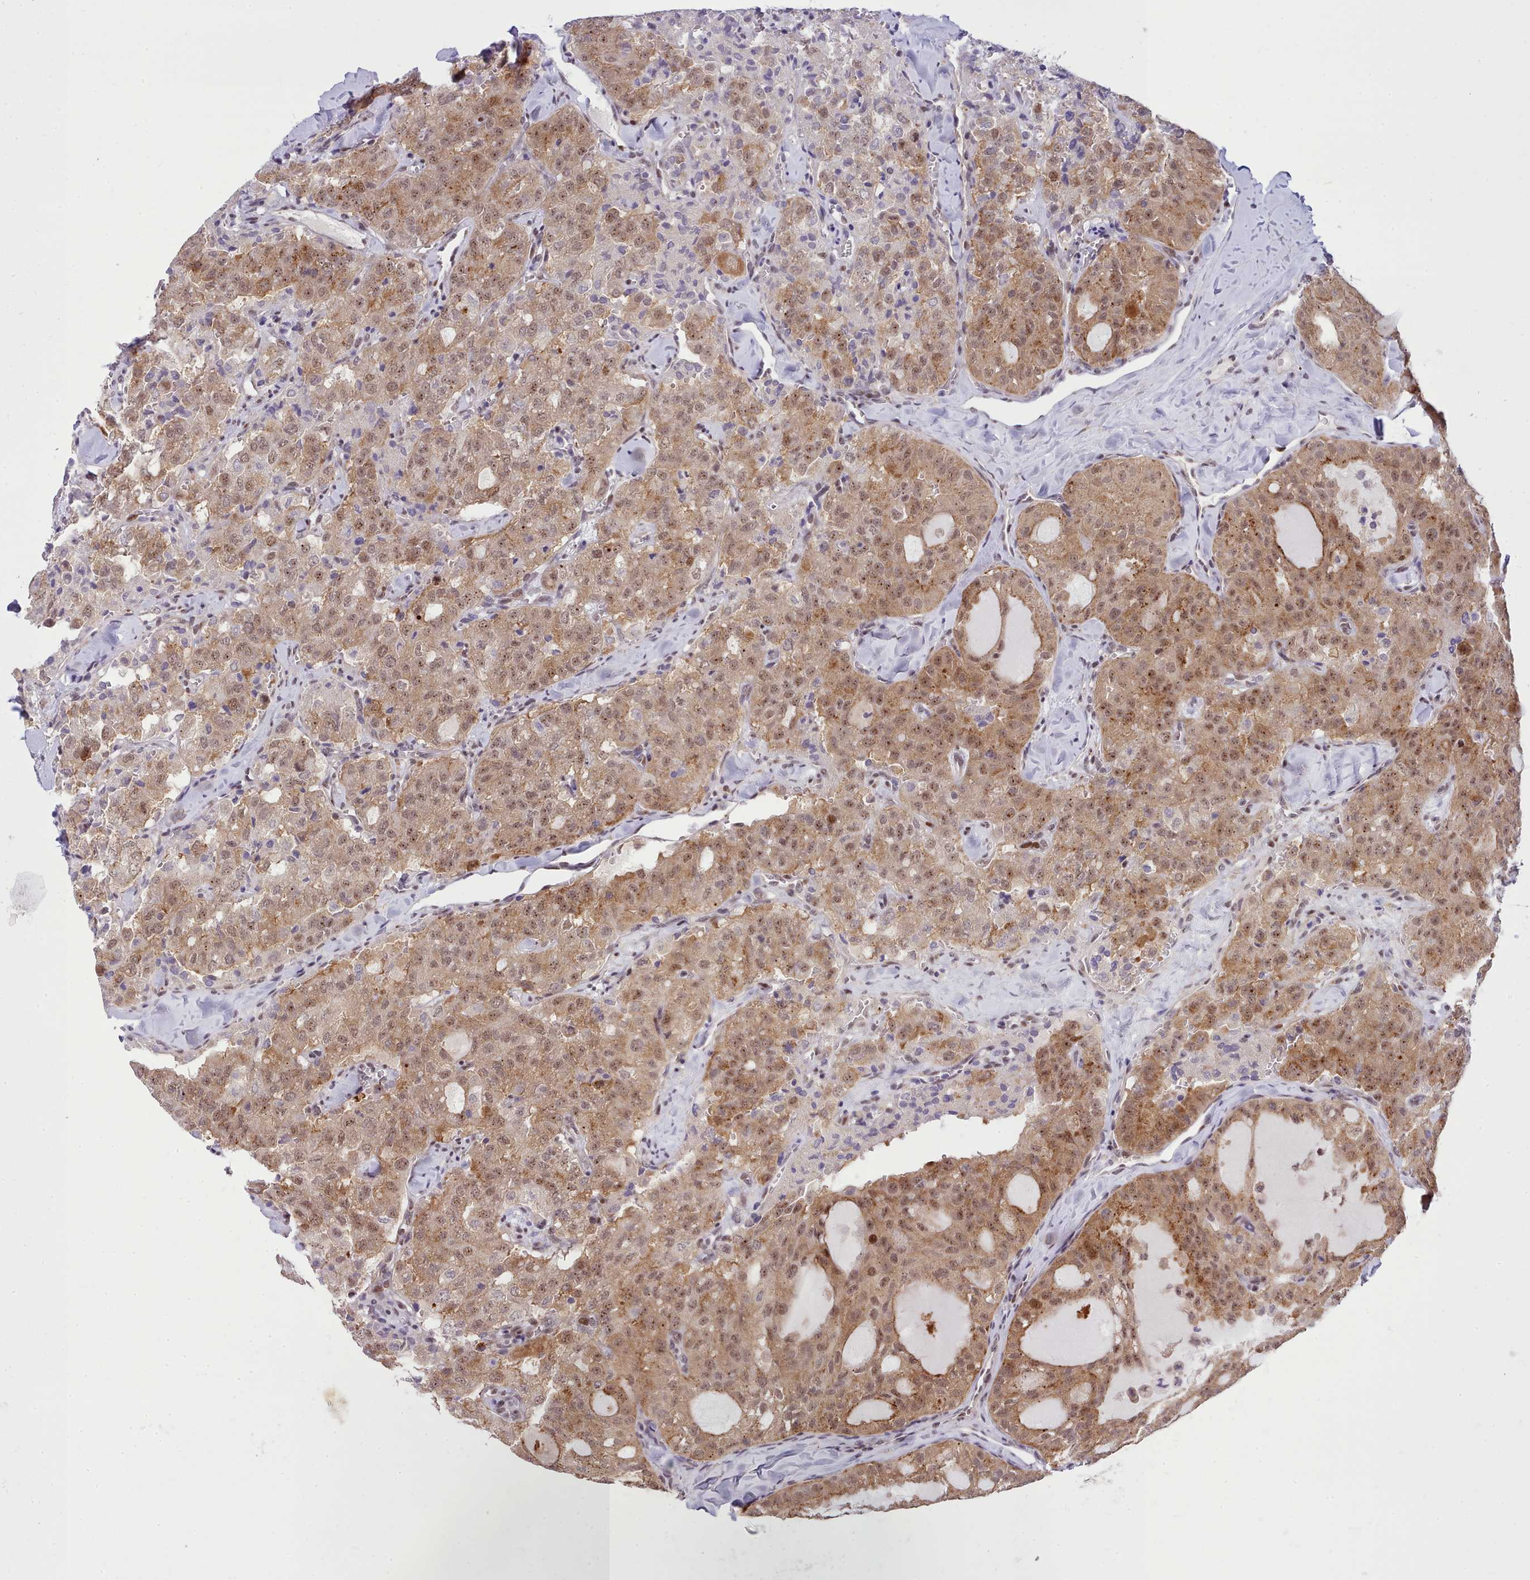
{"staining": {"intensity": "moderate", "quantity": "25%-75%", "location": "cytoplasmic/membranous,nuclear"}, "tissue": "thyroid cancer", "cell_type": "Tumor cells", "image_type": "cancer", "snomed": [{"axis": "morphology", "description": "Follicular adenoma carcinoma, NOS"}, {"axis": "topography", "description": "Thyroid gland"}], "caption": "Immunohistochemical staining of human thyroid cancer (follicular adenoma carcinoma) shows medium levels of moderate cytoplasmic/membranous and nuclear expression in approximately 25%-75% of tumor cells.", "gene": "HOXB7", "patient": {"sex": "male", "age": 75}}